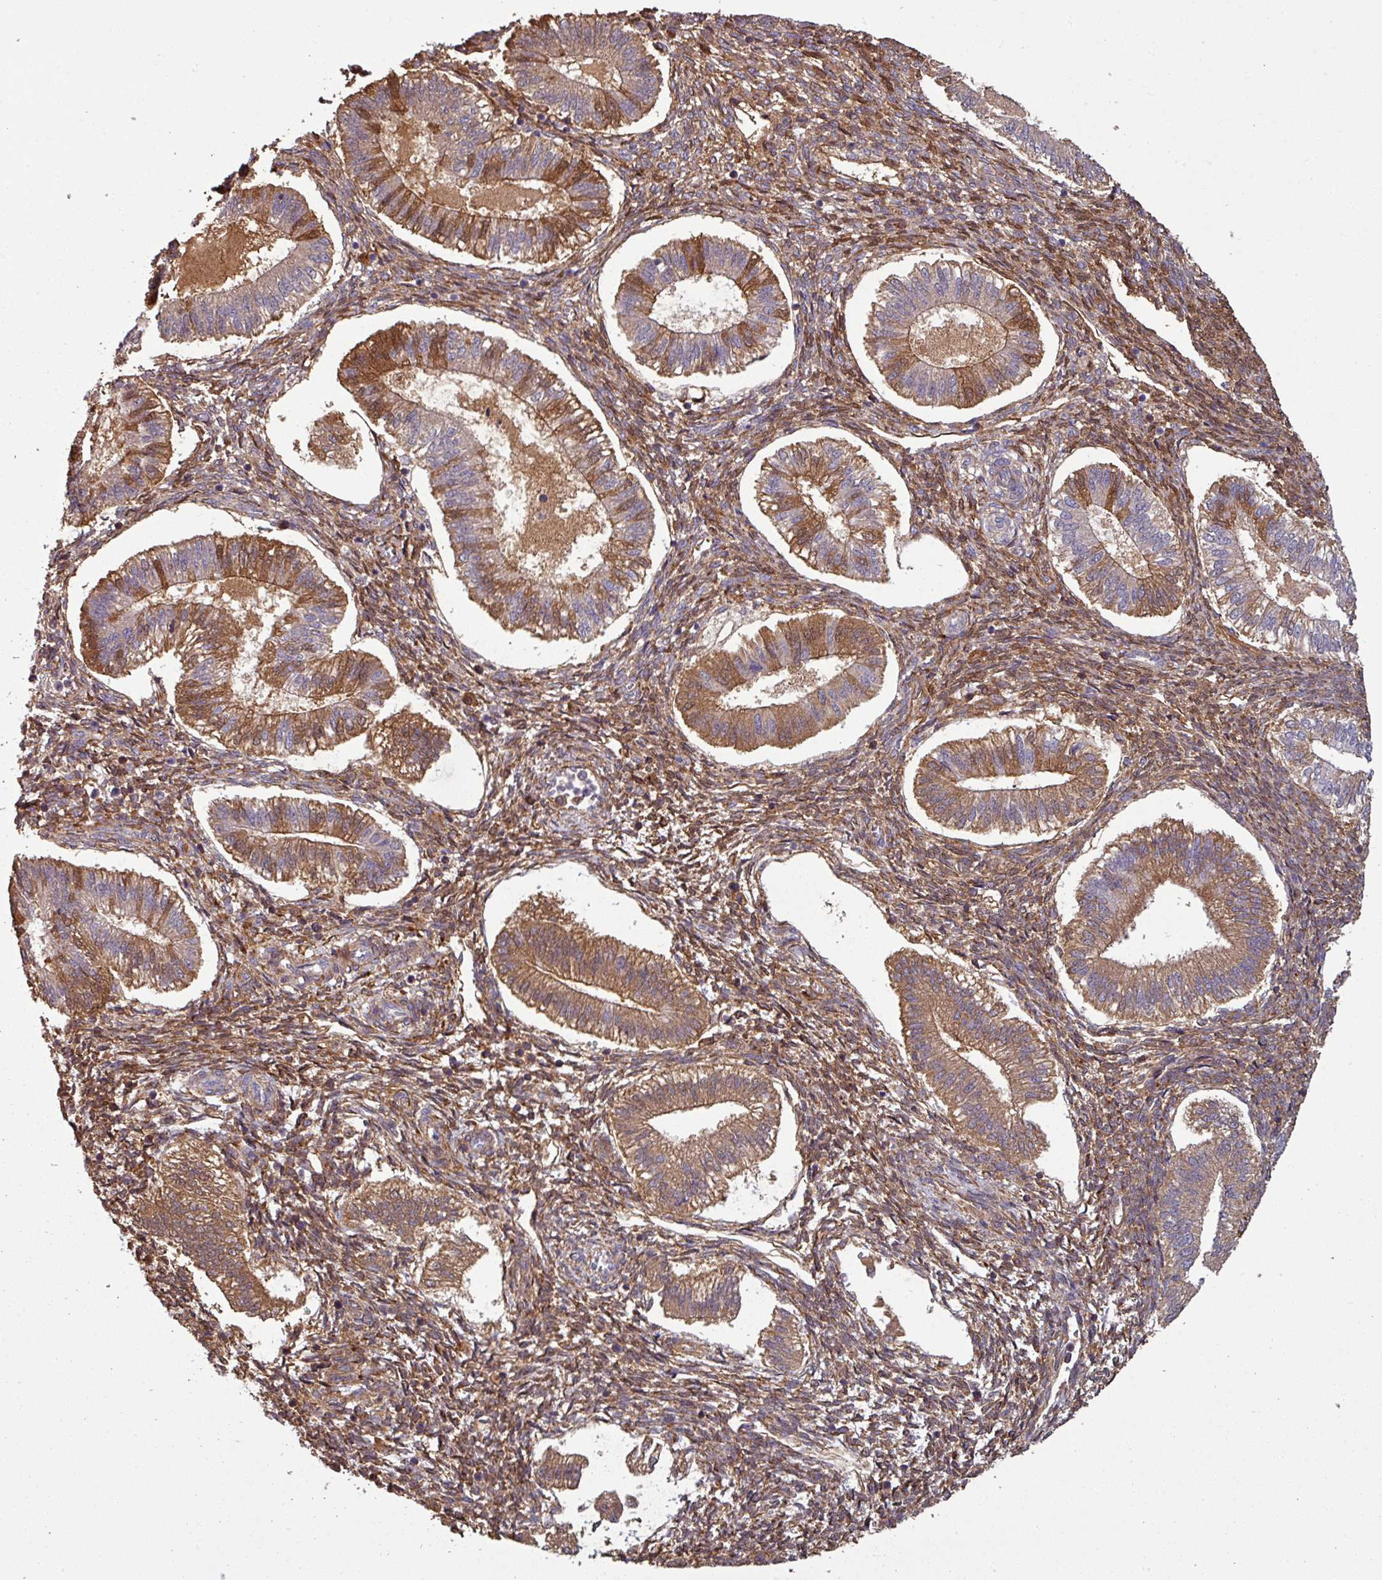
{"staining": {"intensity": "moderate", "quantity": "25%-75%", "location": "cytoplasmic/membranous"}, "tissue": "endometrium", "cell_type": "Cells in endometrial stroma", "image_type": "normal", "snomed": [{"axis": "morphology", "description": "Normal tissue, NOS"}, {"axis": "topography", "description": "Endometrium"}], "caption": "DAB immunohistochemical staining of unremarkable human endometrium displays moderate cytoplasmic/membranous protein expression in approximately 25%-75% of cells in endometrial stroma.", "gene": "ISLR", "patient": {"sex": "female", "age": 25}}